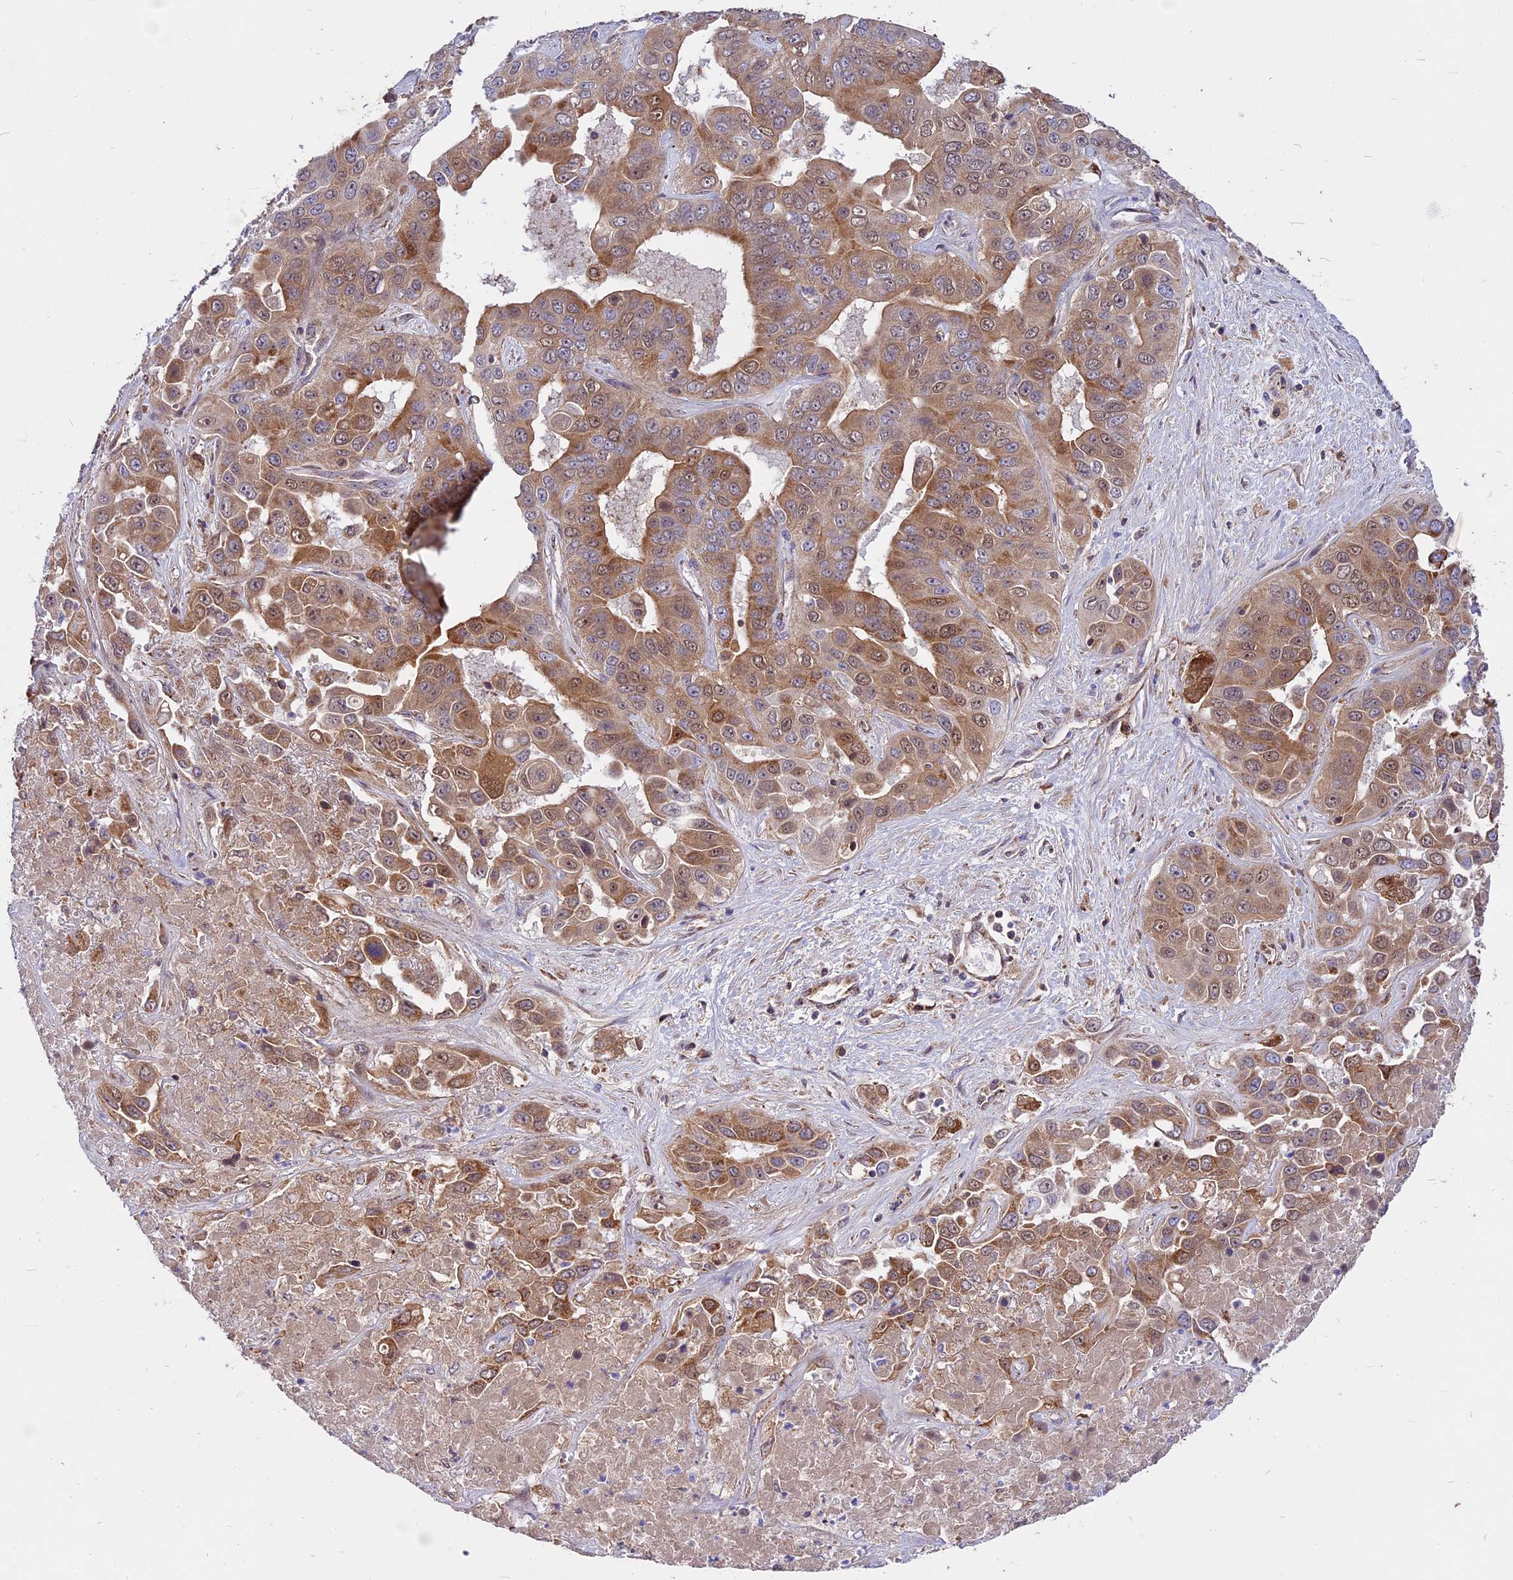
{"staining": {"intensity": "moderate", "quantity": ">75%", "location": "cytoplasmic/membranous,nuclear"}, "tissue": "liver cancer", "cell_type": "Tumor cells", "image_type": "cancer", "snomed": [{"axis": "morphology", "description": "Cholangiocarcinoma"}, {"axis": "topography", "description": "Liver"}], "caption": "Cholangiocarcinoma (liver) tissue shows moderate cytoplasmic/membranous and nuclear expression in approximately >75% of tumor cells, visualized by immunohistochemistry.", "gene": "COX17", "patient": {"sex": "female", "age": 52}}